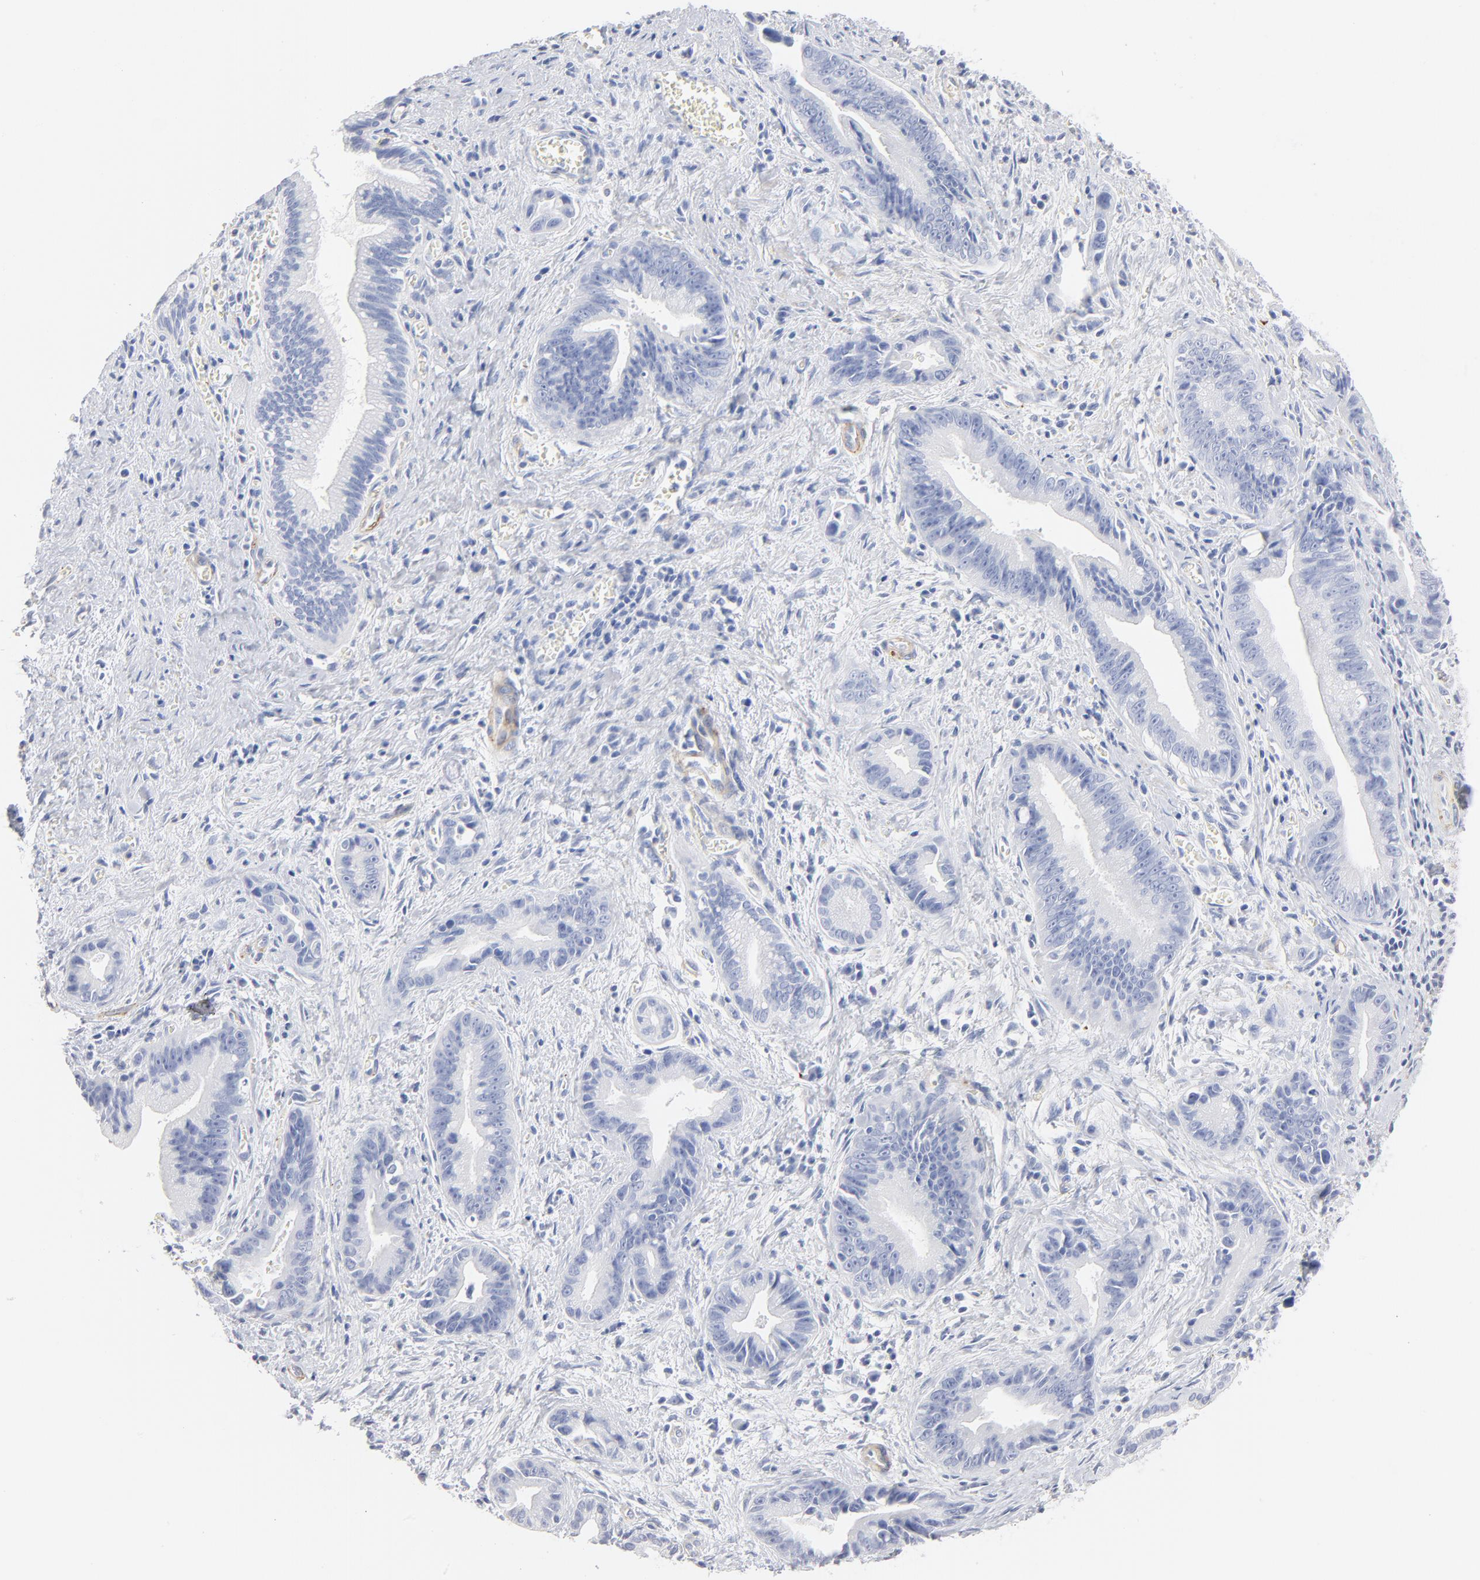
{"staining": {"intensity": "negative", "quantity": "none", "location": "none"}, "tissue": "liver cancer", "cell_type": "Tumor cells", "image_type": "cancer", "snomed": [{"axis": "morphology", "description": "Cholangiocarcinoma"}, {"axis": "topography", "description": "Liver"}], "caption": "DAB immunohistochemical staining of liver cholangiocarcinoma demonstrates no significant staining in tumor cells. (DAB (3,3'-diaminobenzidine) immunohistochemistry (IHC) visualized using brightfield microscopy, high magnification).", "gene": "AGTR1", "patient": {"sex": "female", "age": 55}}